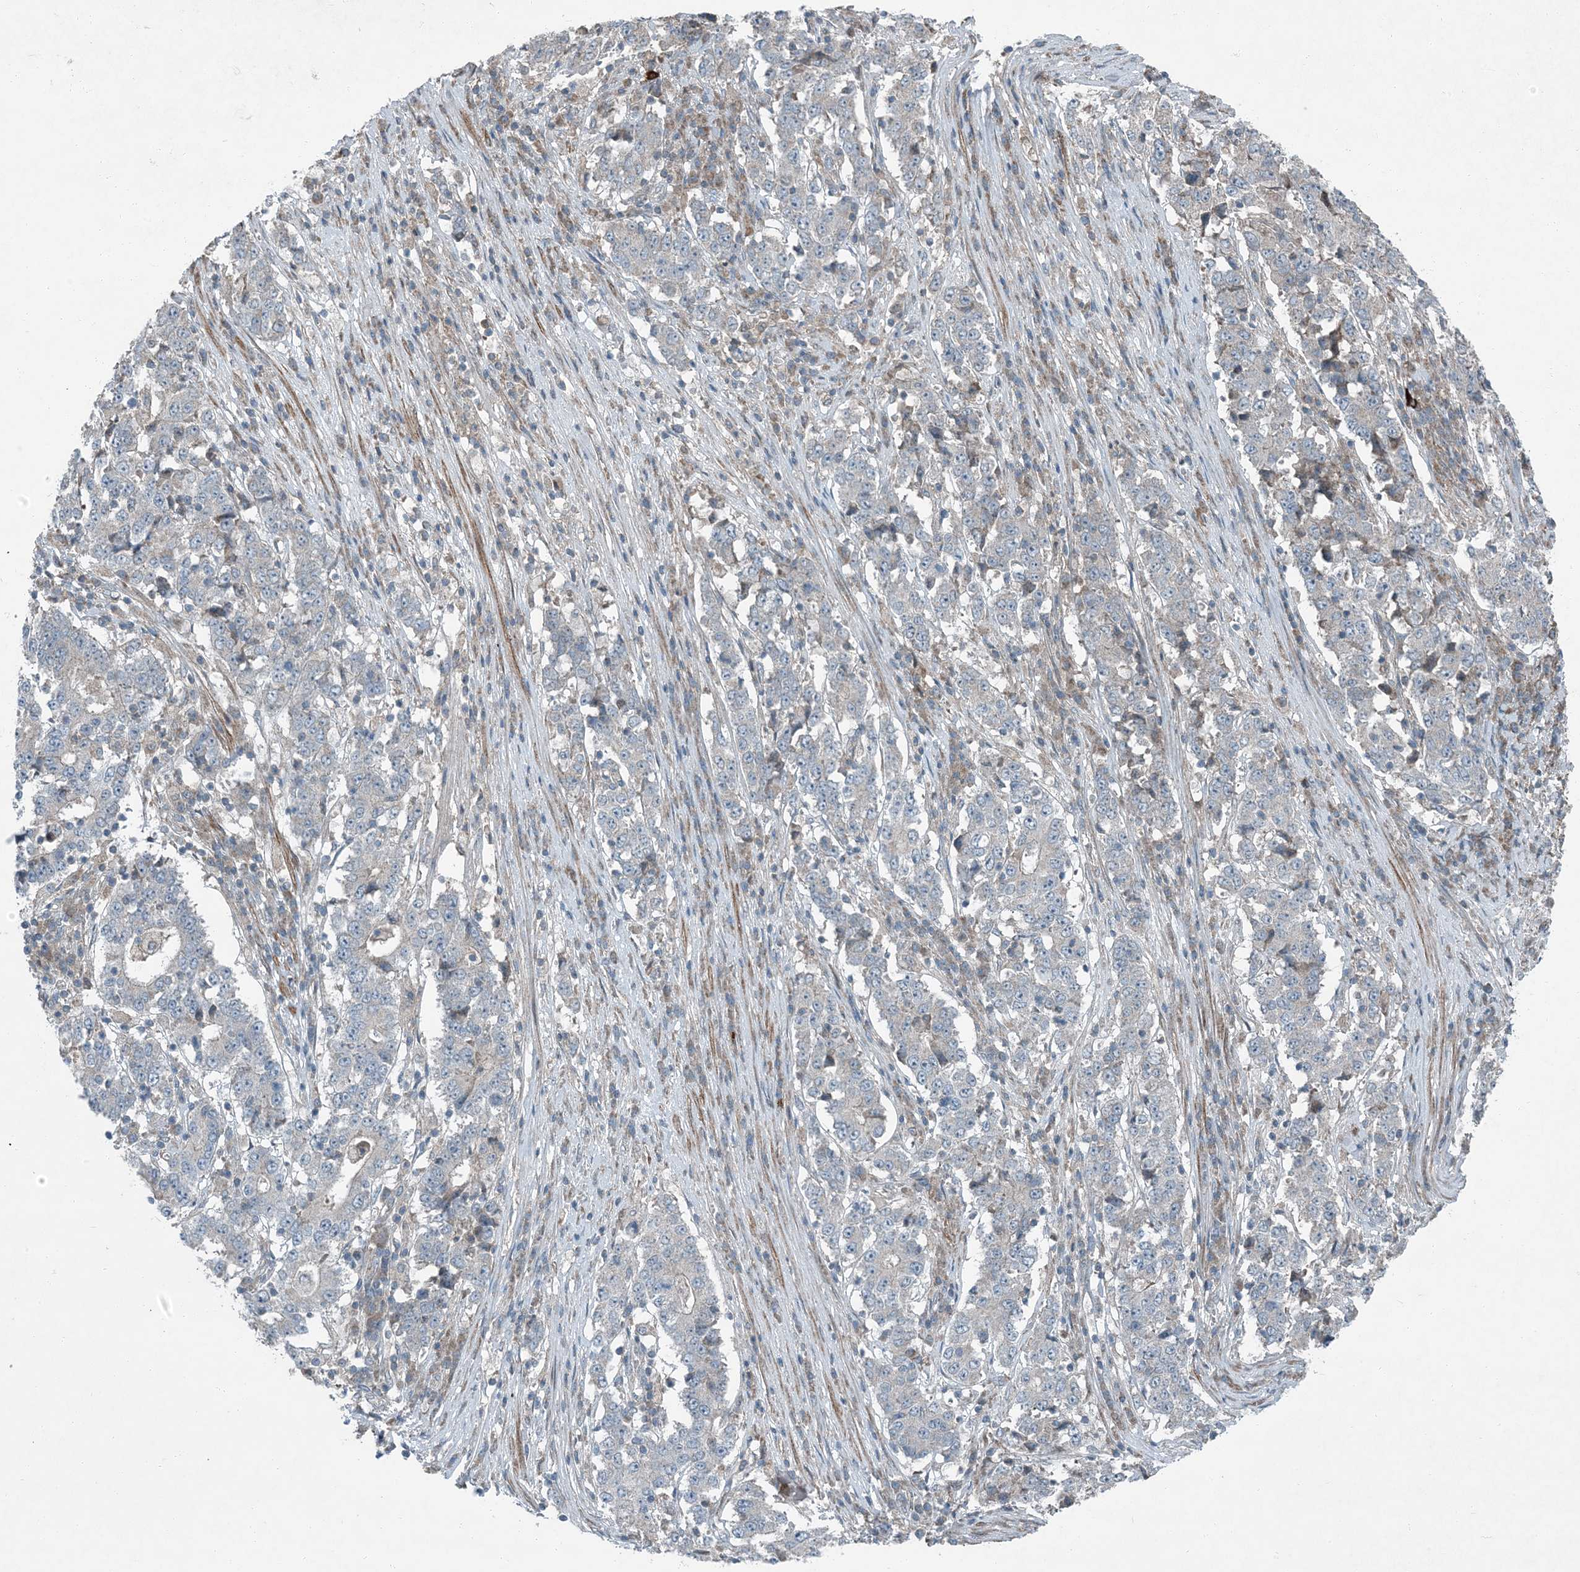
{"staining": {"intensity": "negative", "quantity": "none", "location": "none"}, "tissue": "stomach cancer", "cell_type": "Tumor cells", "image_type": "cancer", "snomed": [{"axis": "morphology", "description": "Adenocarcinoma, NOS"}, {"axis": "topography", "description": "Stomach"}], "caption": "An immunohistochemistry image of adenocarcinoma (stomach) is shown. There is no staining in tumor cells of adenocarcinoma (stomach).", "gene": "APOM", "patient": {"sex": "male", "age": 59}}